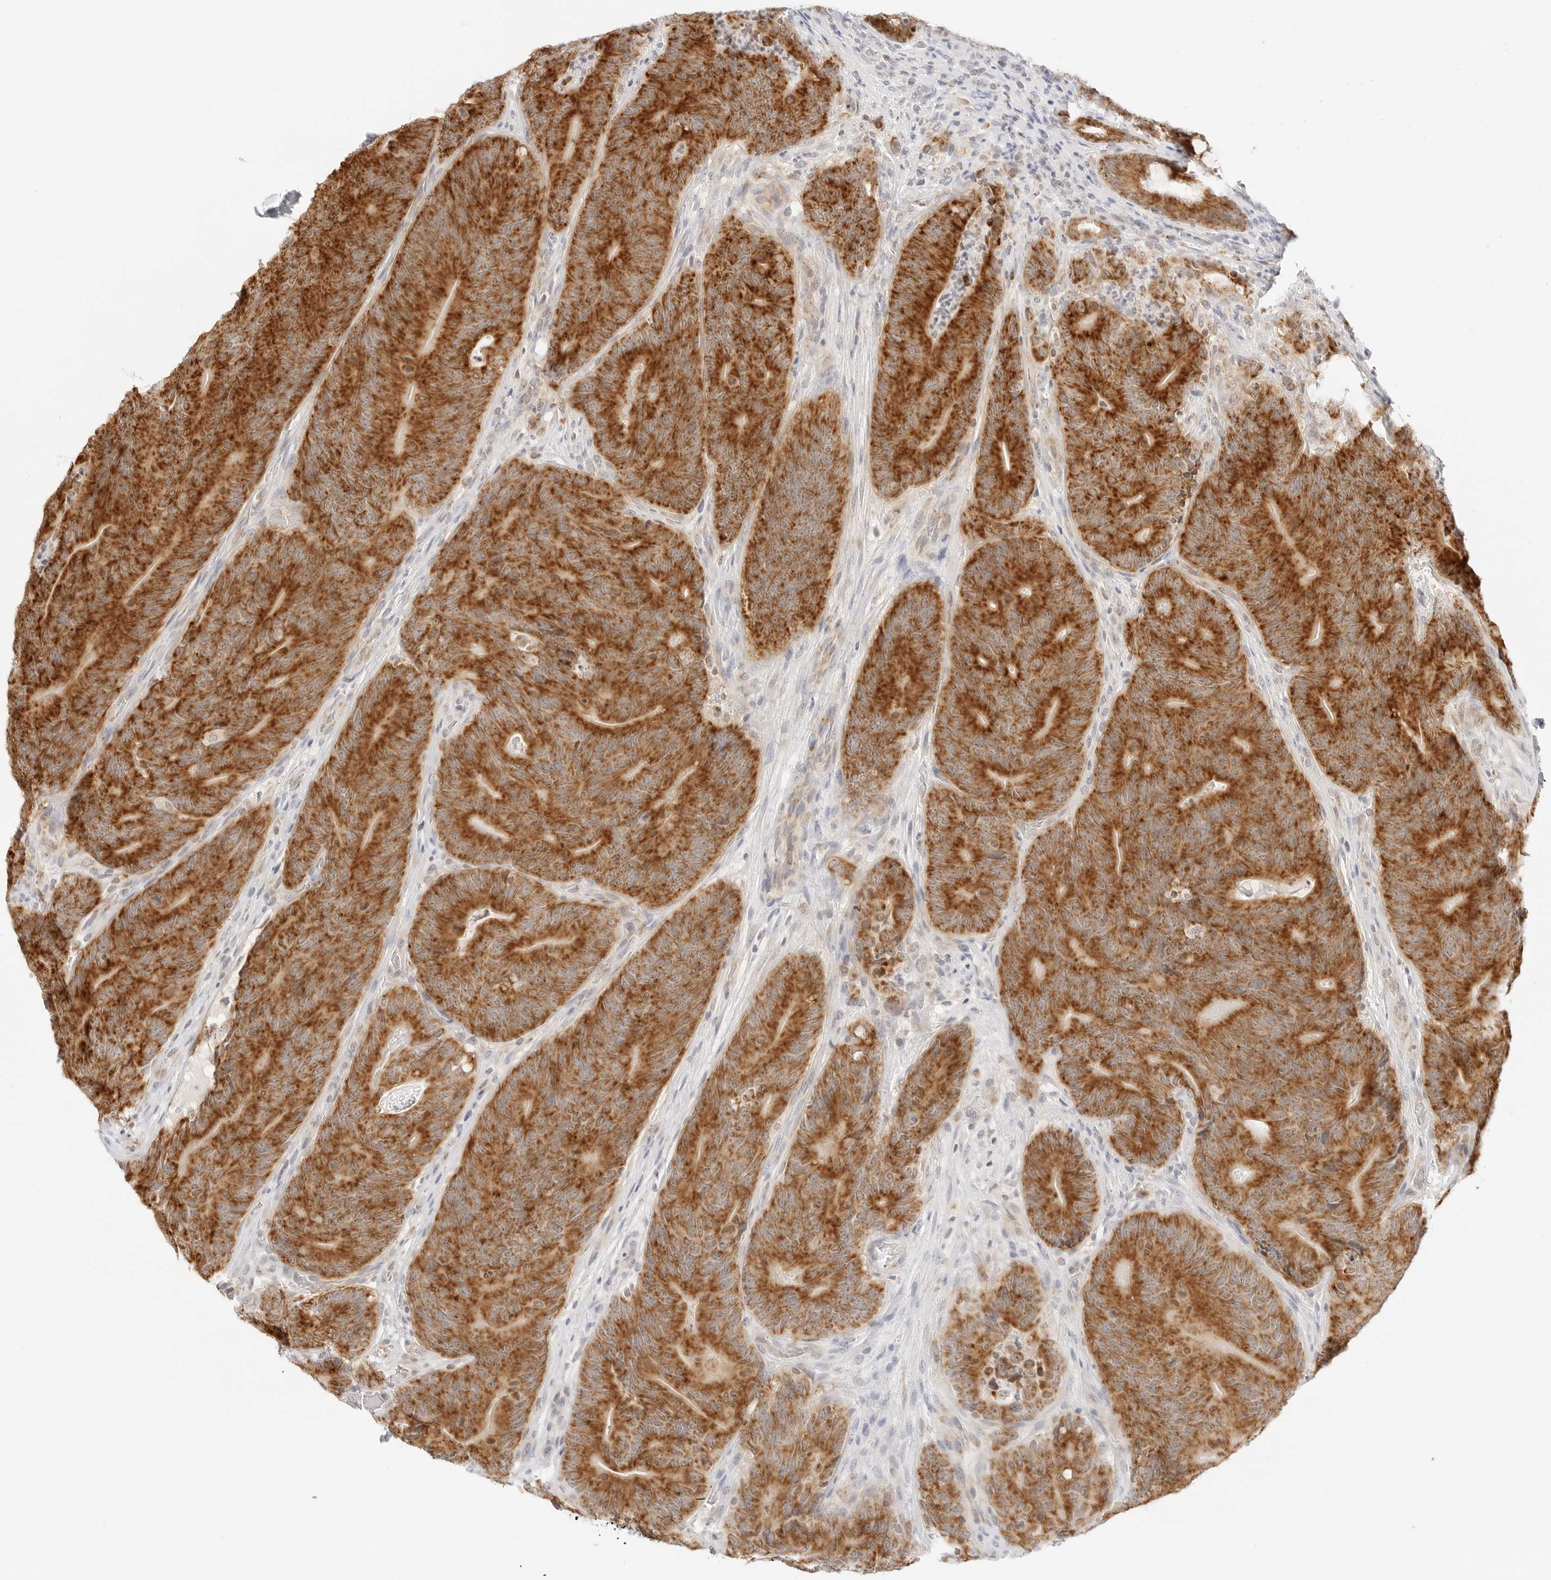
{"staining": {"intensity": "strong", "quantity": ">75%", "location": "cytoplasmic/membranous"}, "tissue": "colorectal cancer", "cell_type": "Tumor cells", "image_type": "cancer", "snomed": [{"axis": "morphology", "description": "Normal tissue, NOS"}, {"axis": "topography", "description": "Colon"}], "caption": "Strong cytoplasmic/membranous protein staining is identified in approximately >75% of tumor cells in colorectal cancer.", "gene": "FH", "patient": {"sex": "female", "age": 82}}